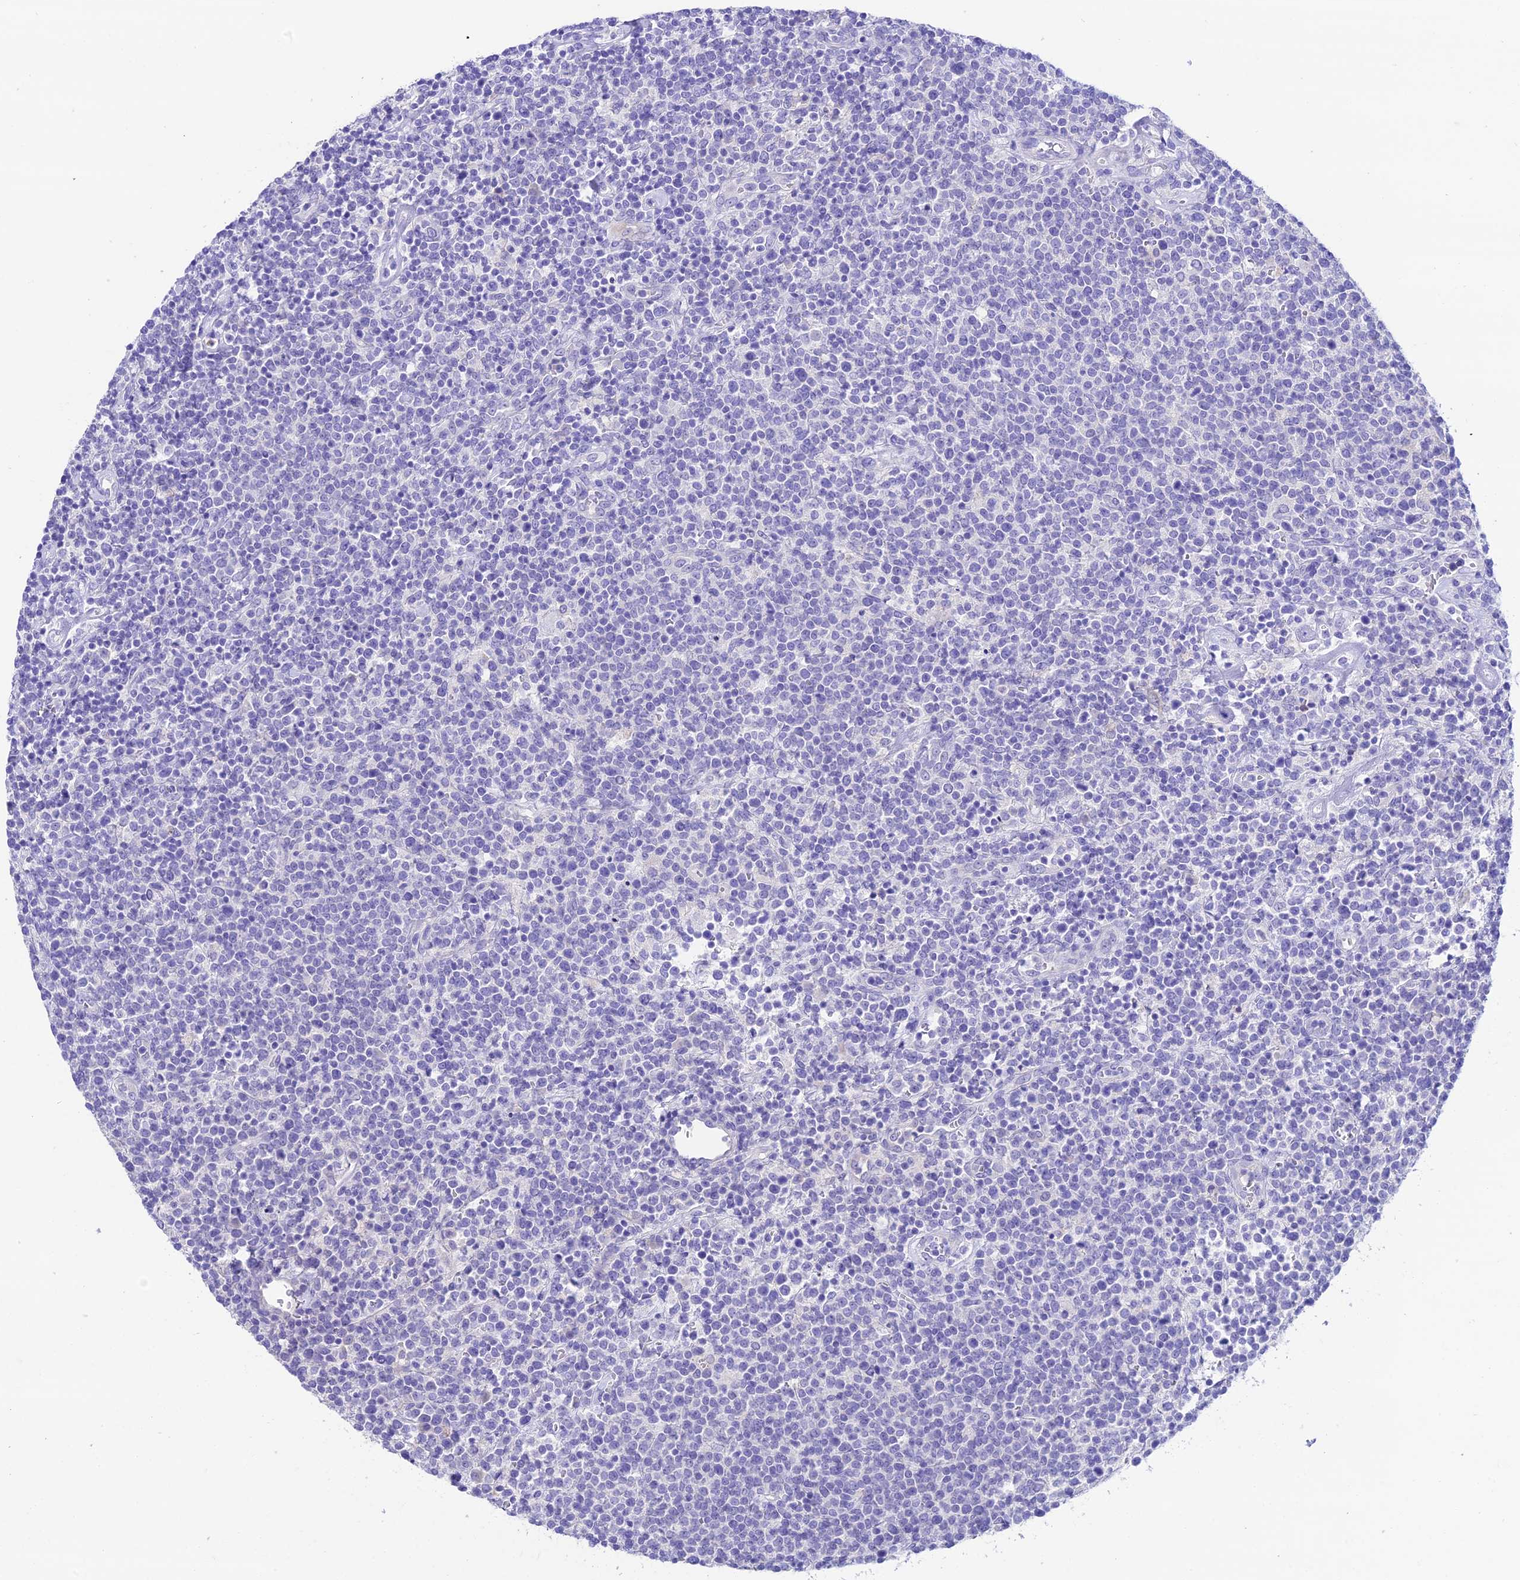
{"staining": {"intensity": "negative", "quantity": "none", "location": "none"}, "tissue": "lymphoma", "cell_type": "Tumor cells", "image_type": "cancer", "snomed": [{"axis": "morphology", "description": "Malignant lymphoma, non-Hodgkin's type, High grade"}, {"axis": "topography", "description": "Lymph node"}], "caption": "This is an IHC histopathology image of high-grade malignant lymphoma, non-Hodgkin's type. There is no staining in tumor cells.", "gene": "NLRP6", "patient": {"sex": "male", "age": 61}}